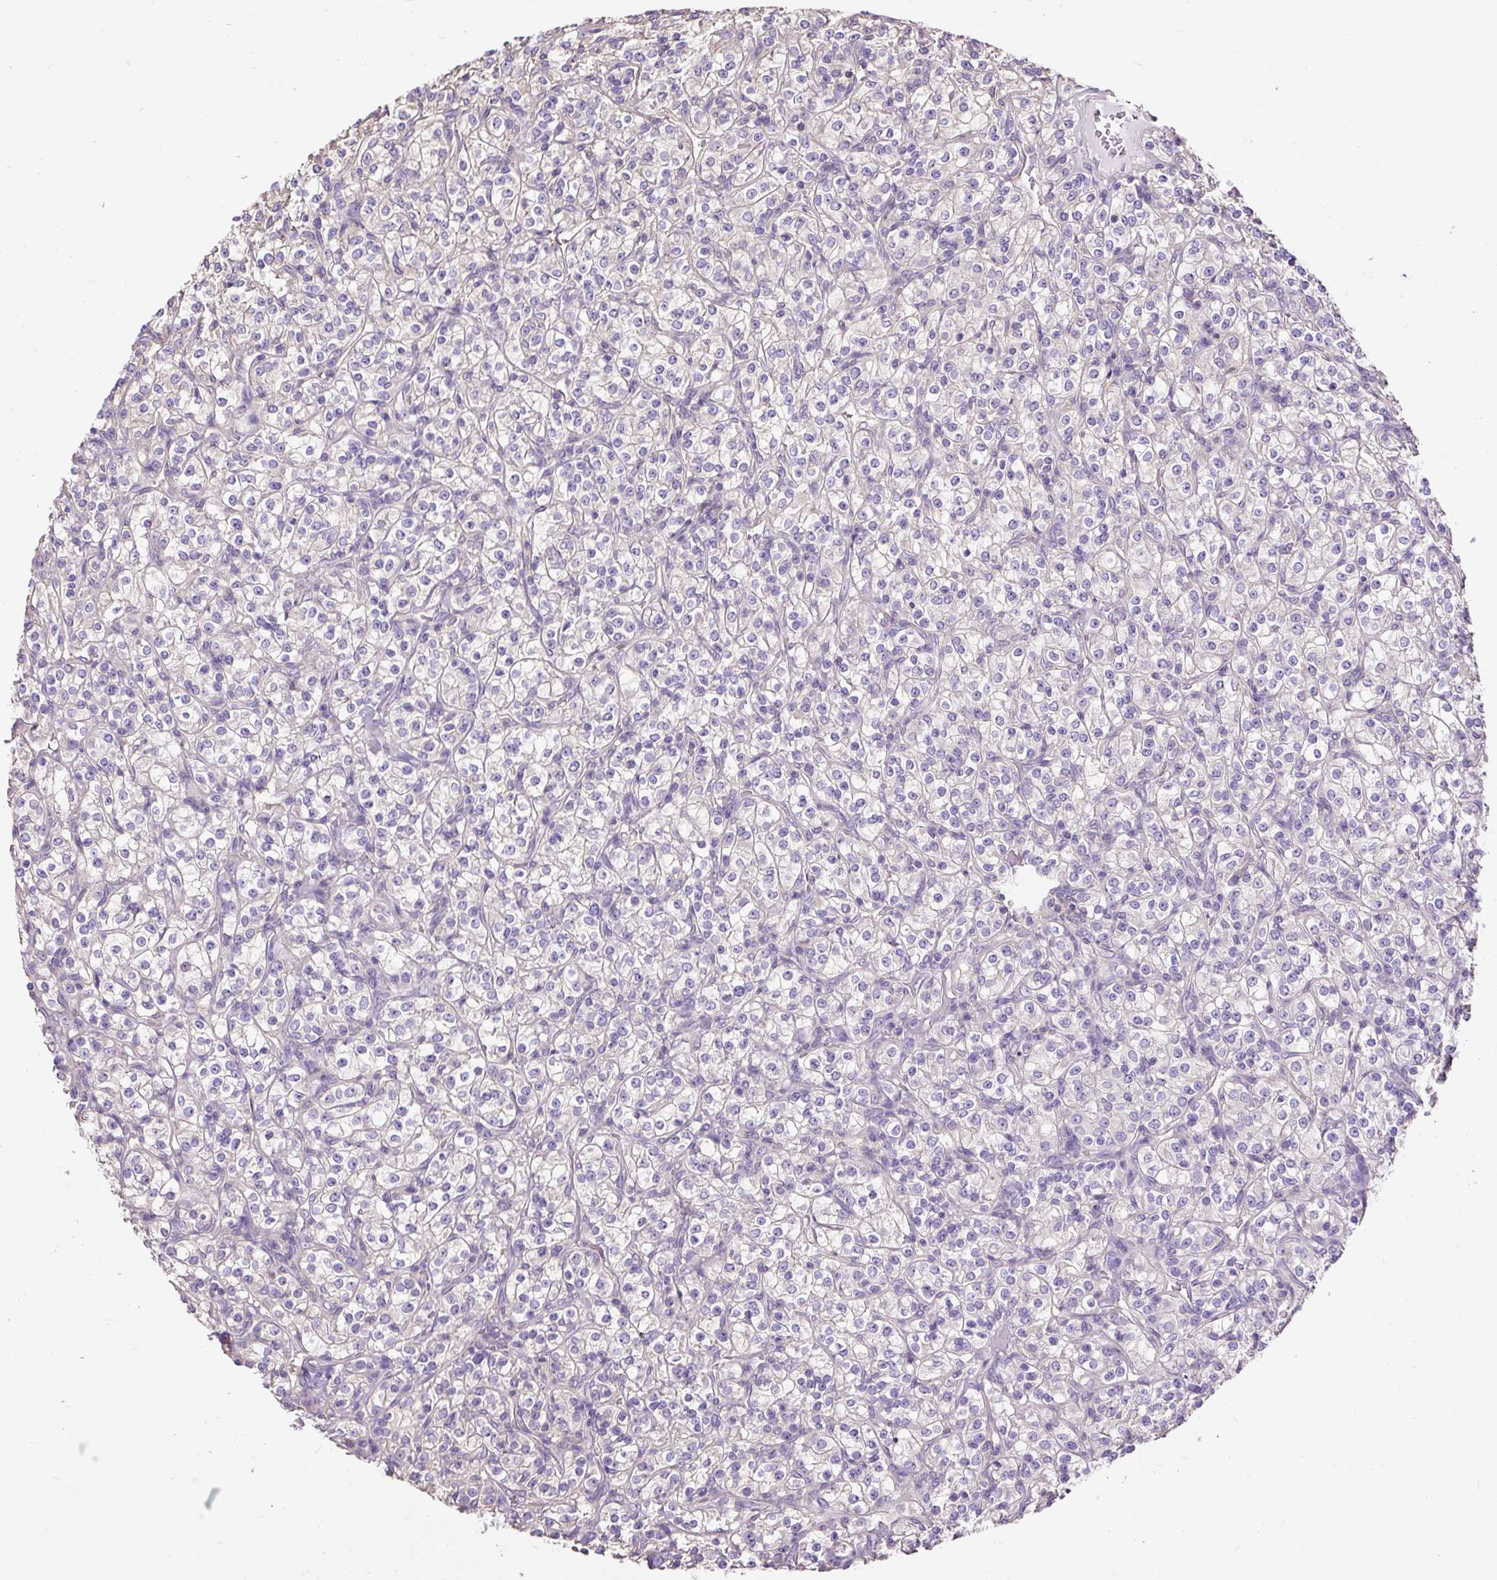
{"staining": {"intensity": "negative", "quantity": "none", "location": "none"}, "tissue": "renal cancer", "cell_type": "Tumor cells", "image_type": "cancer", "snomed": [{"axis": "morphology", "description": "Adenocarcinoma, NOS"}, {"axis": "topography", "description": "Kidney"}], "caption": "Image shows no protein positivity in tumor cells of adenocarcinoma (renal) tissue.", "gene": "PDIA2", "patient": {"sex": "male", "age": 77}}